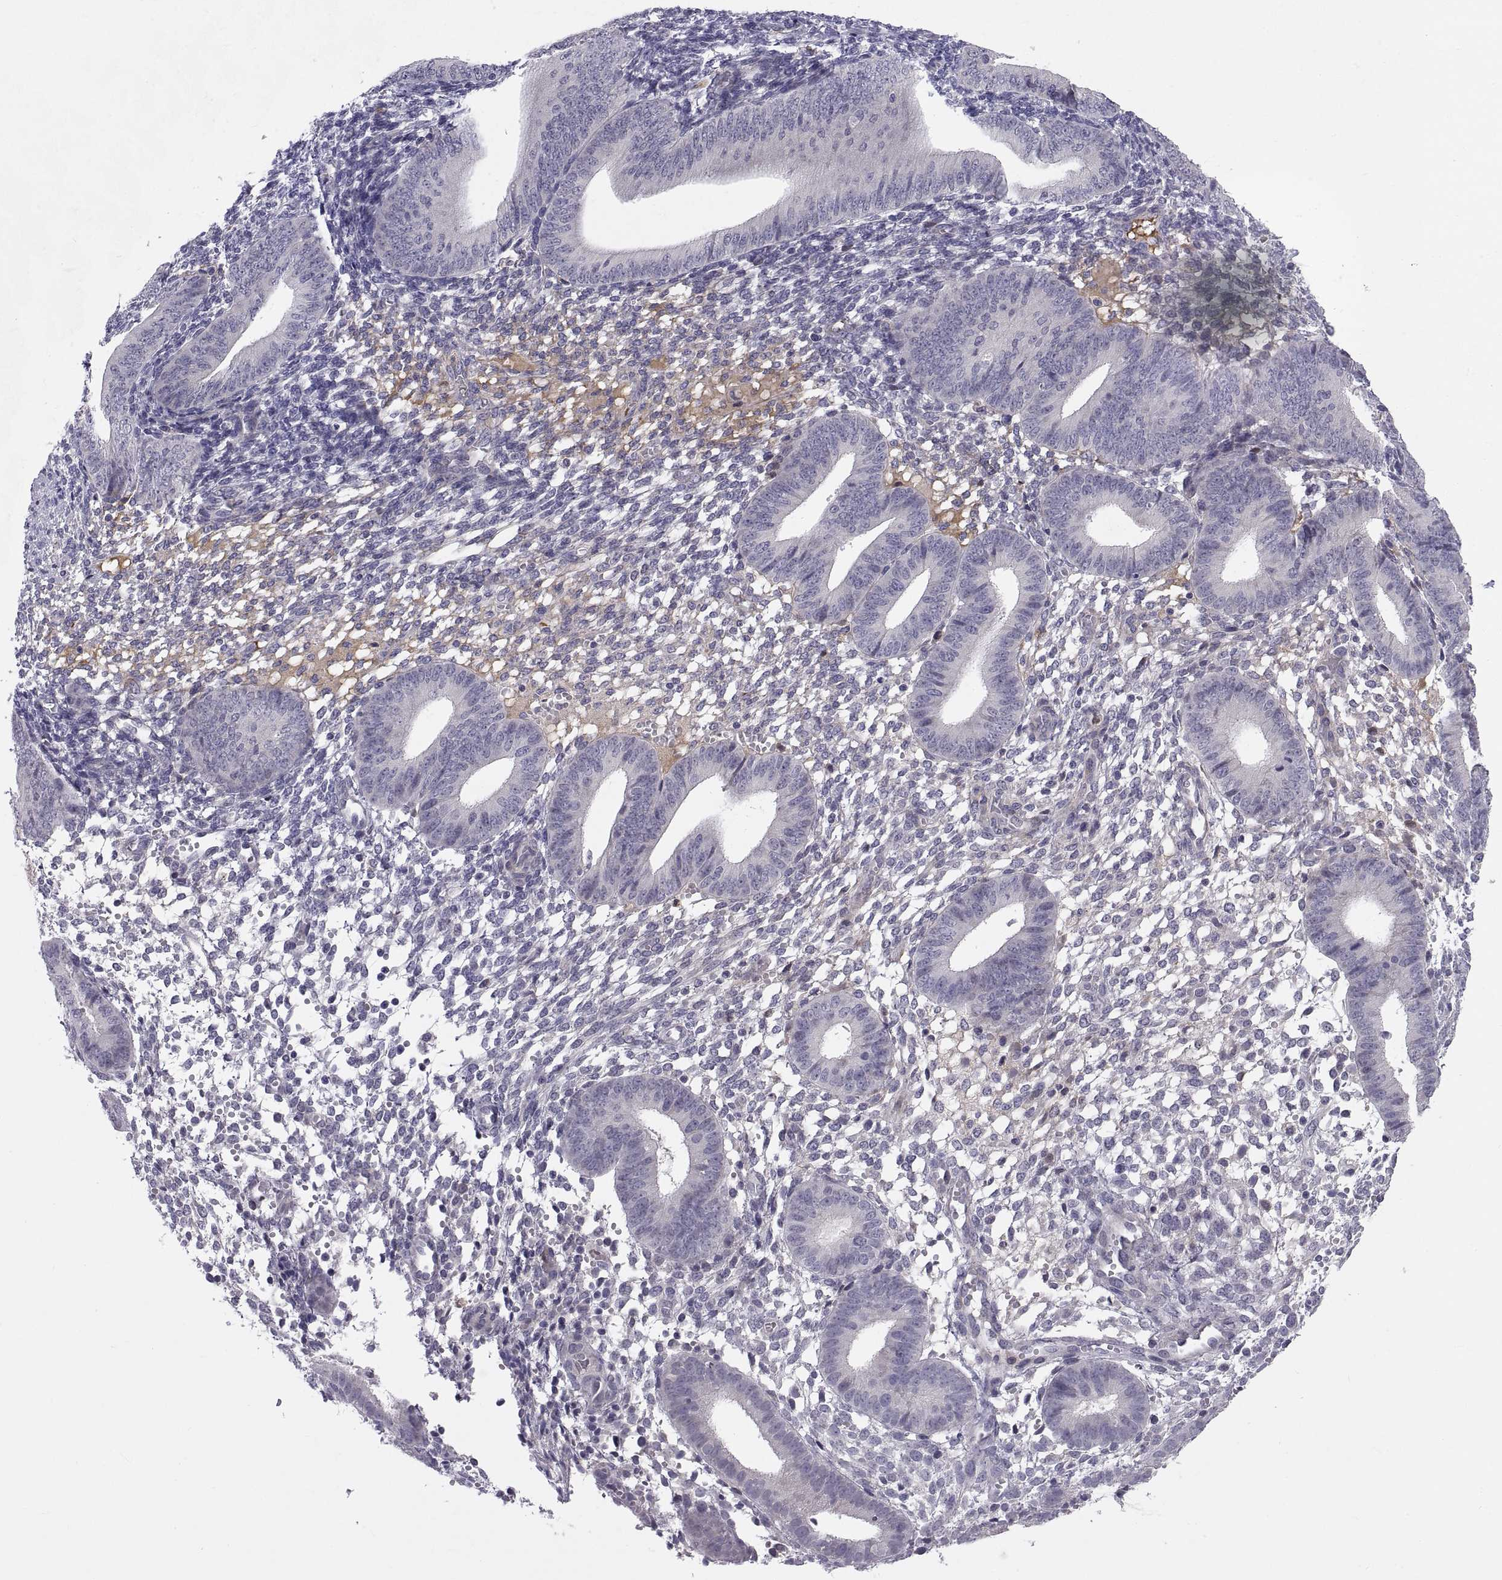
{"staining": {"intensity": "negative", "quantity": "none", "location": "none"}, "tissue": "endometrium", "cell_type": "Cells in endometrial stroma", "image_type": "normal", "snomed": [{"axis": "morphology", "description": "Normal tissue, NOS"}, {"axis": "topography", "description": "Endometrium"}], "caption": "This is an immunohistochemistry image of unremarkable human endometrium. There is no positivity in cells in endometrial stroma.", "gene": "PKP1", "patient": {"sex": "female", "age": 39}}